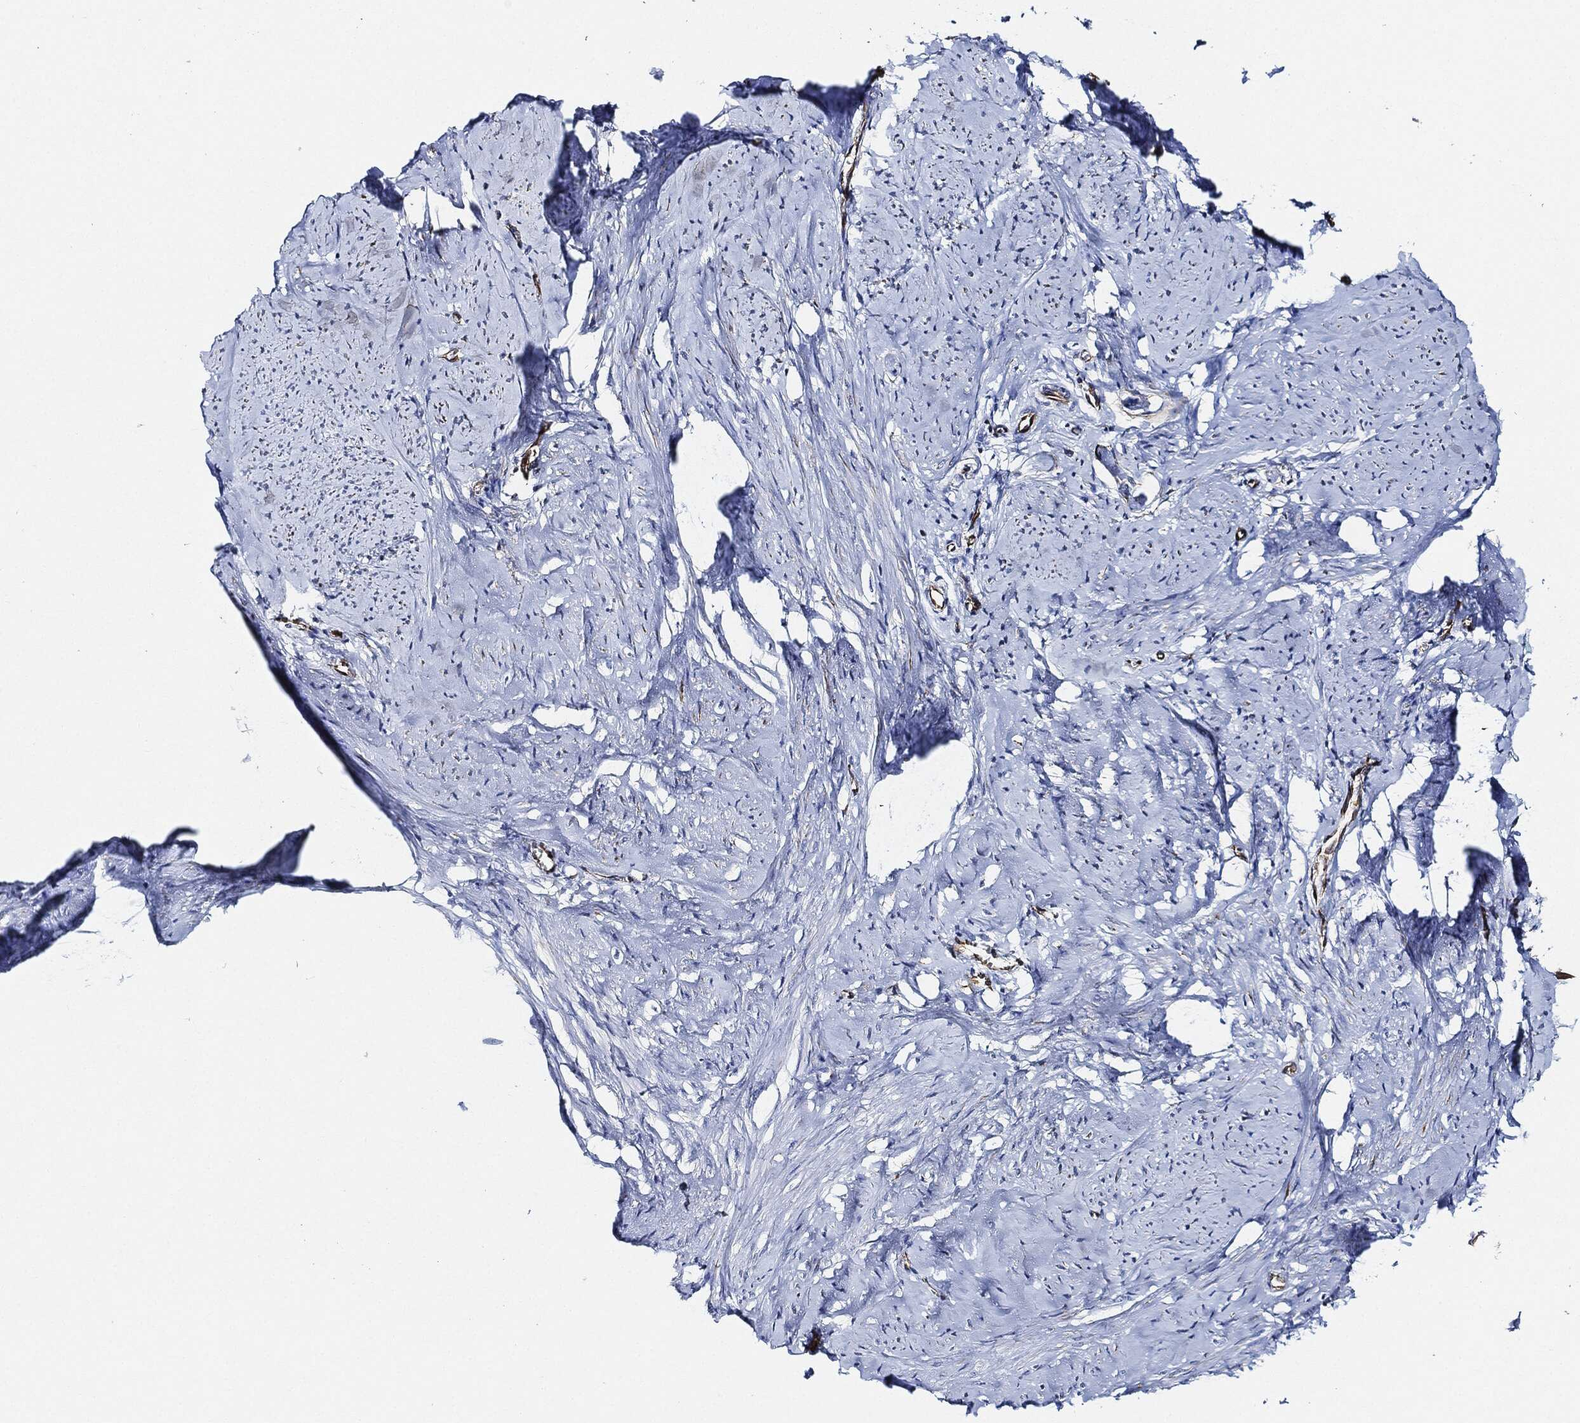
{"staining": {"intensity": "negative", "quantity": "none", "location": "none"}, "tissue": "smooth muscle", "cell_type": "Smooth muscle cells", "image_type": "normal", "snomed": [{"axis": "morphology", "description": "Normal tissue, NOS"}, {"axis": "topography", "description": "Smooth muscle"}], "caption": "A high-resolution micrograph shows immunohistochemistry staining of benign smooth muscle, which exhibits no significant staining in smooth muscle cells.", "gene": "THSD1", "patient": {"sex": "female", "age": 48}}